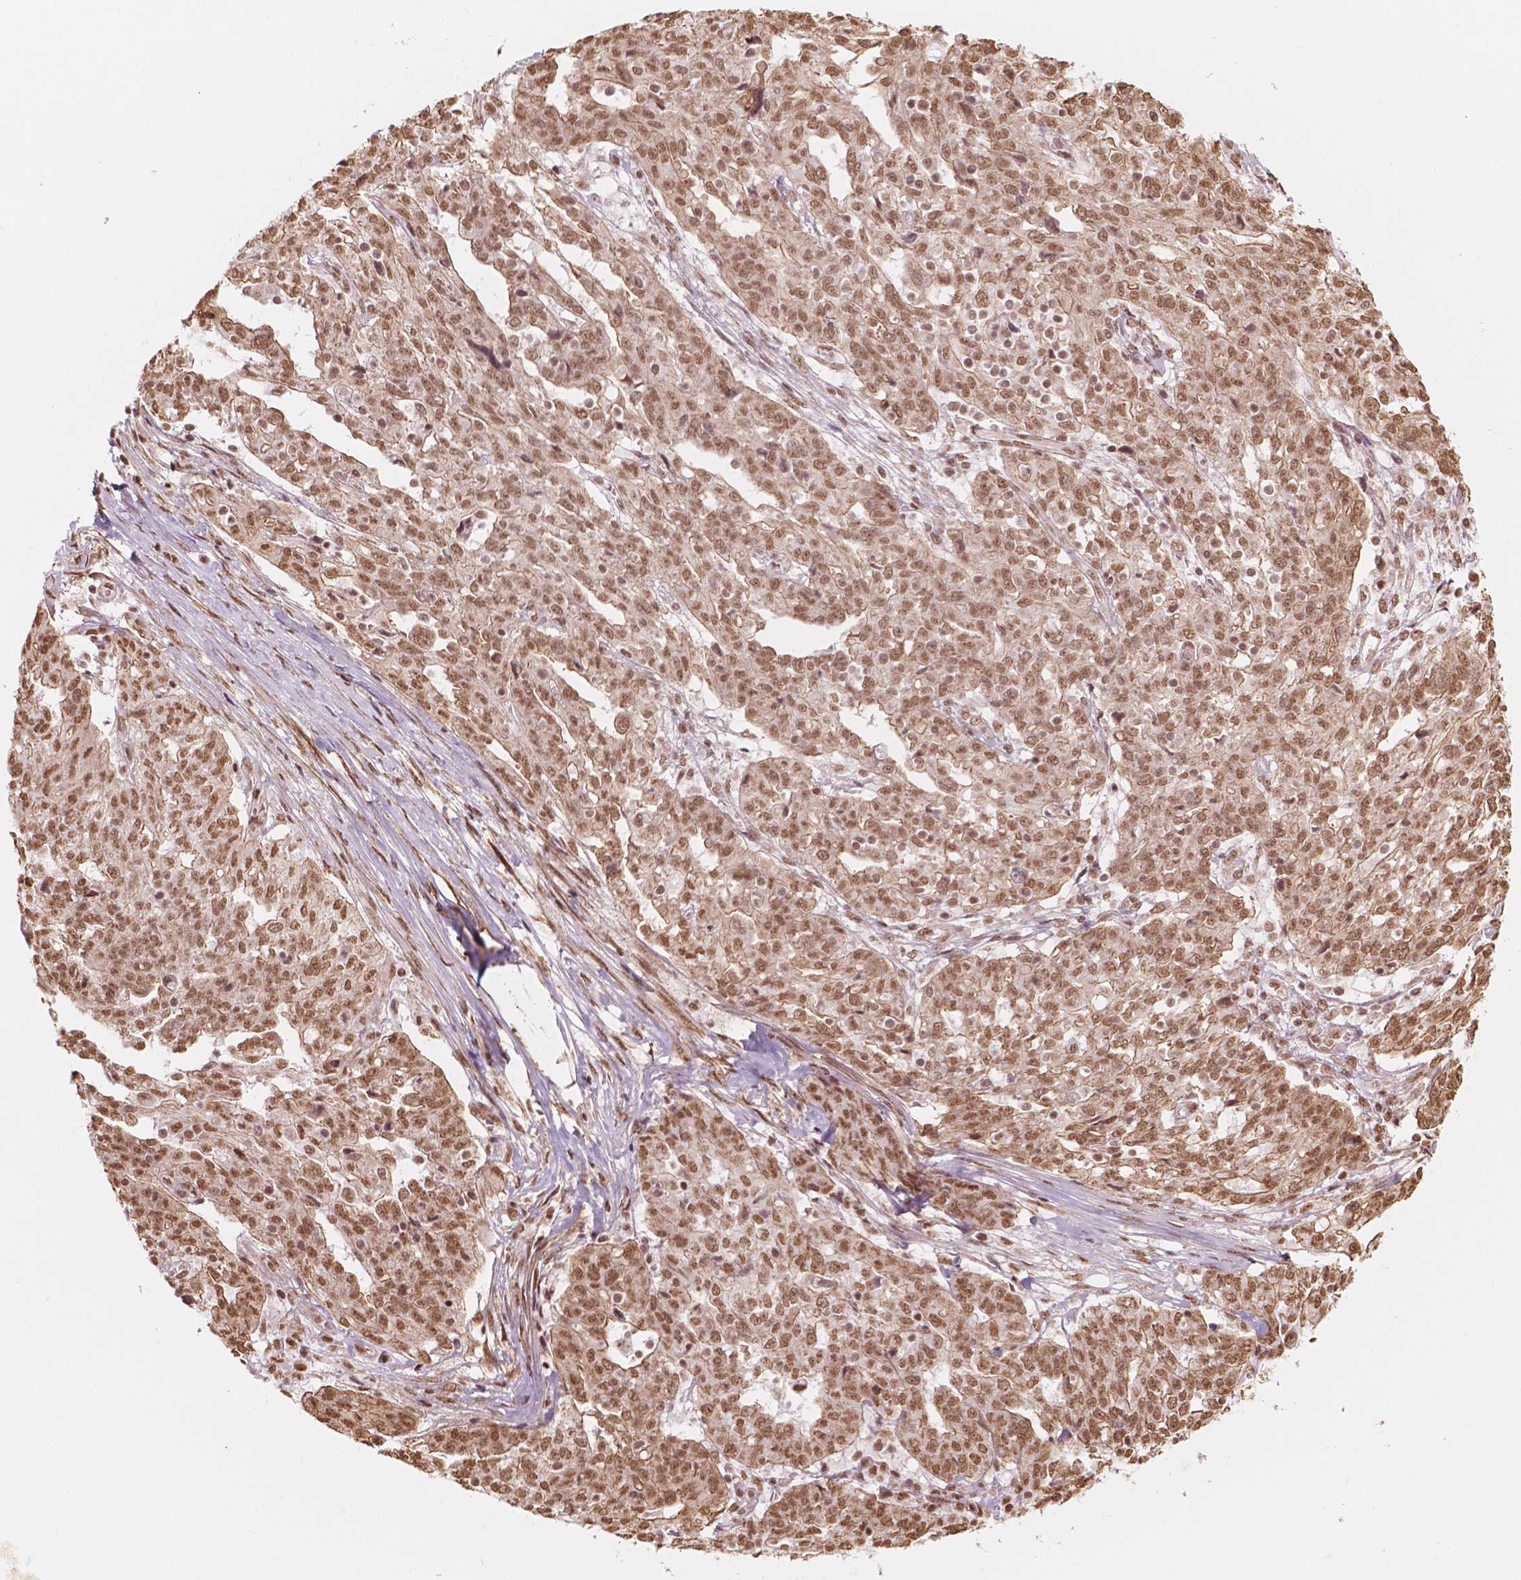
{"staining": {"intensity": "moderate", "quantity": ">75%", "location": "nuclear"}, "tissue": "ovarian cancer", "cell_type": "Tumor cells", "image_type": "cancer", "snomed": [{"axis": "morphology", "description": "Cystadenocarcinoma, serous, NOS"}, {"axis": "topography", "description": "Ovary"}], "caption": "Approximately >75% of tumor cells in human ovarian cancer show moderate nuclear protein staining as visualized by brown immunohistochemical staining.", "gene": "GTF3C5", "patient": {"sex": "female", "age": 67}}